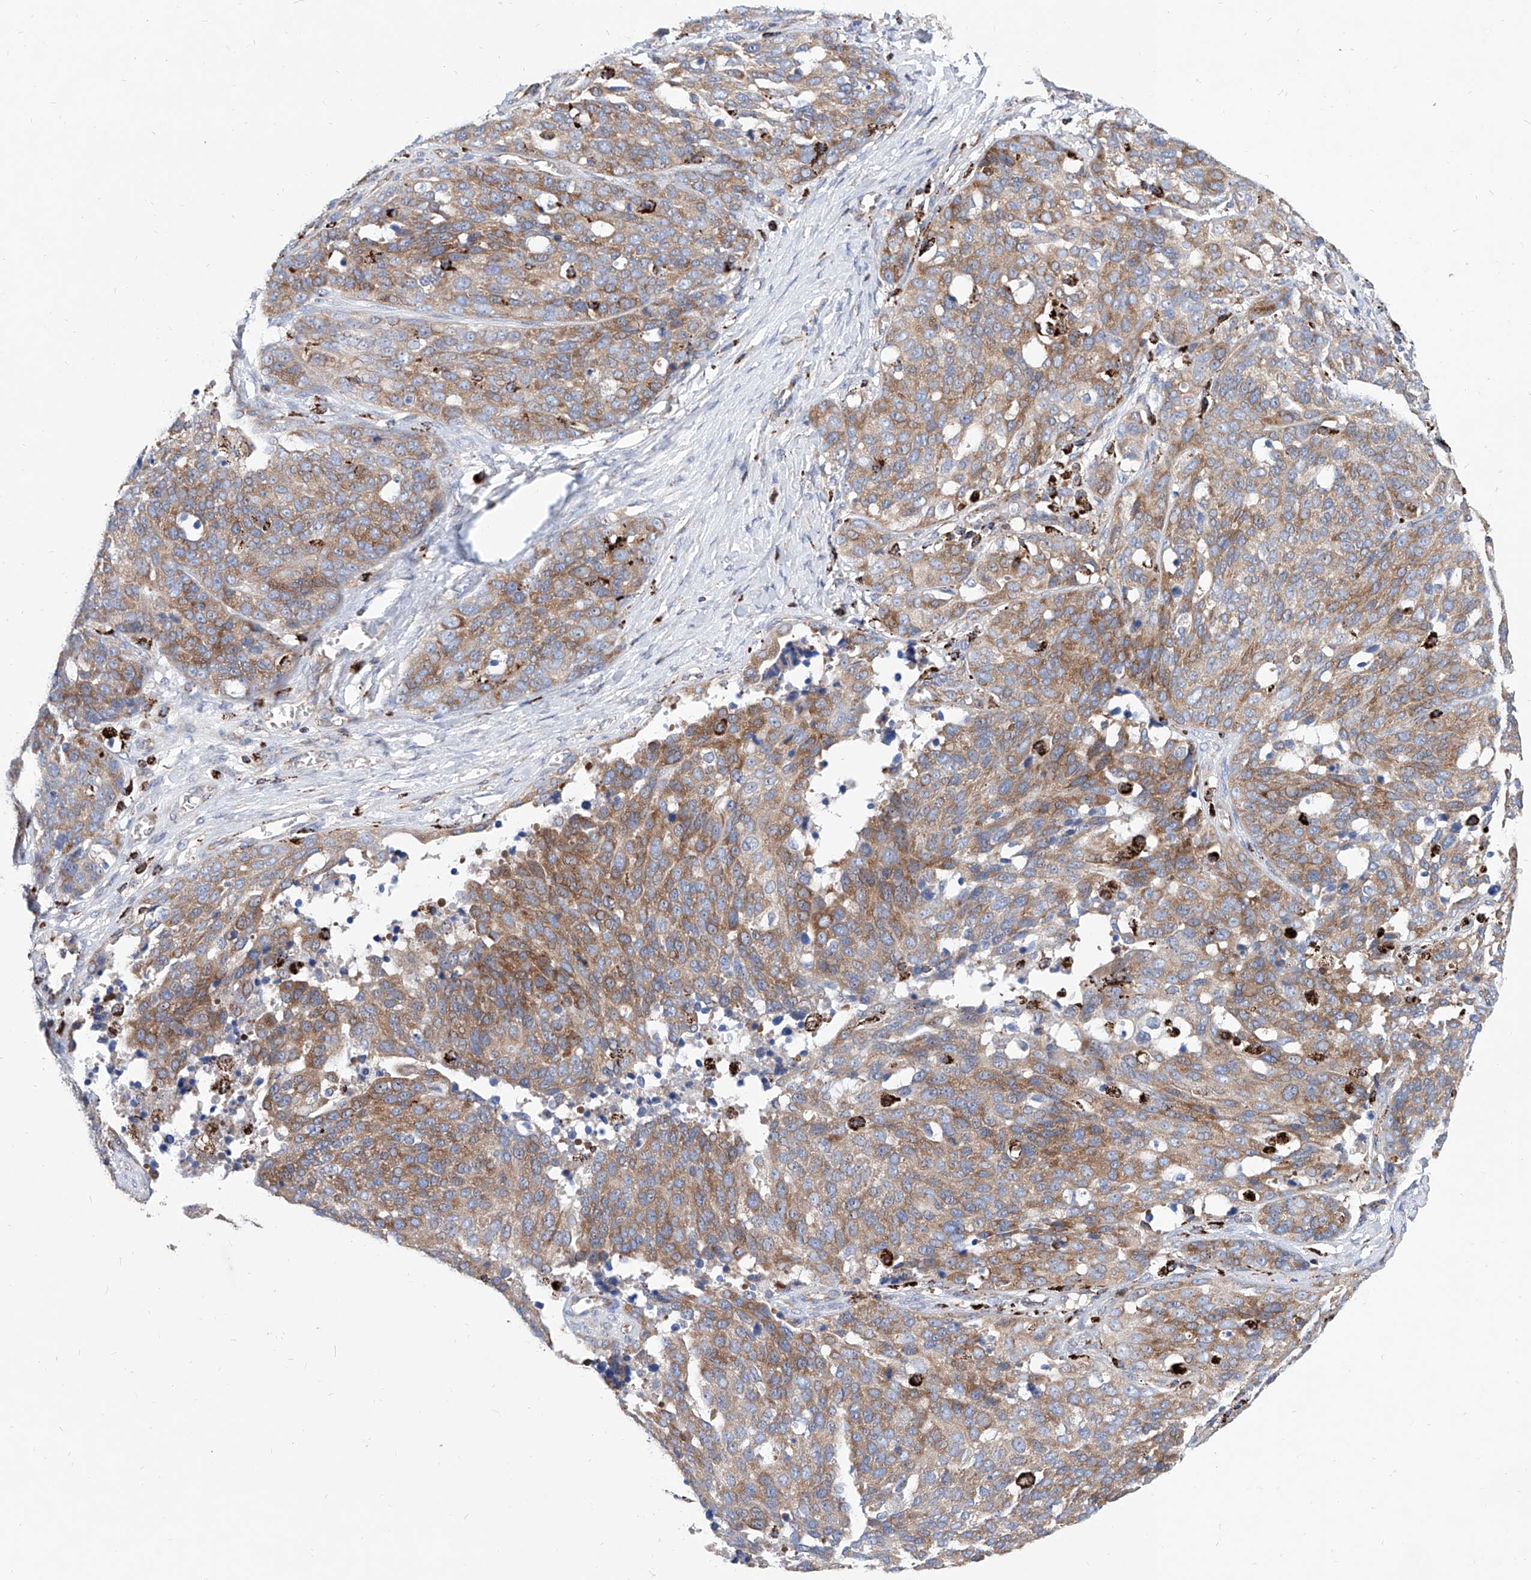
{"staining": {"intensity": "moderate", "quantity": ">75%", "location": "cytoplasmic/membranous"}, "tissue": "ovarian cancer", "cell_type": "Tumor cells", "image_type": "cancer", "snomed": [{"axis": "morphology", "description": "Cystadenocarcinoma, serous, NOS"}, {"axis": "topography", "description": "Ovary"}], "caption": "High-power microscopy captured an IHC photomicrograph of ovarian cancer, revealing moderate cytoplasmic/membranous positivity in approximately >75% of tumor cells.", "gene": "CPNE5", "patient": {"sex": "female", "age": 44}}